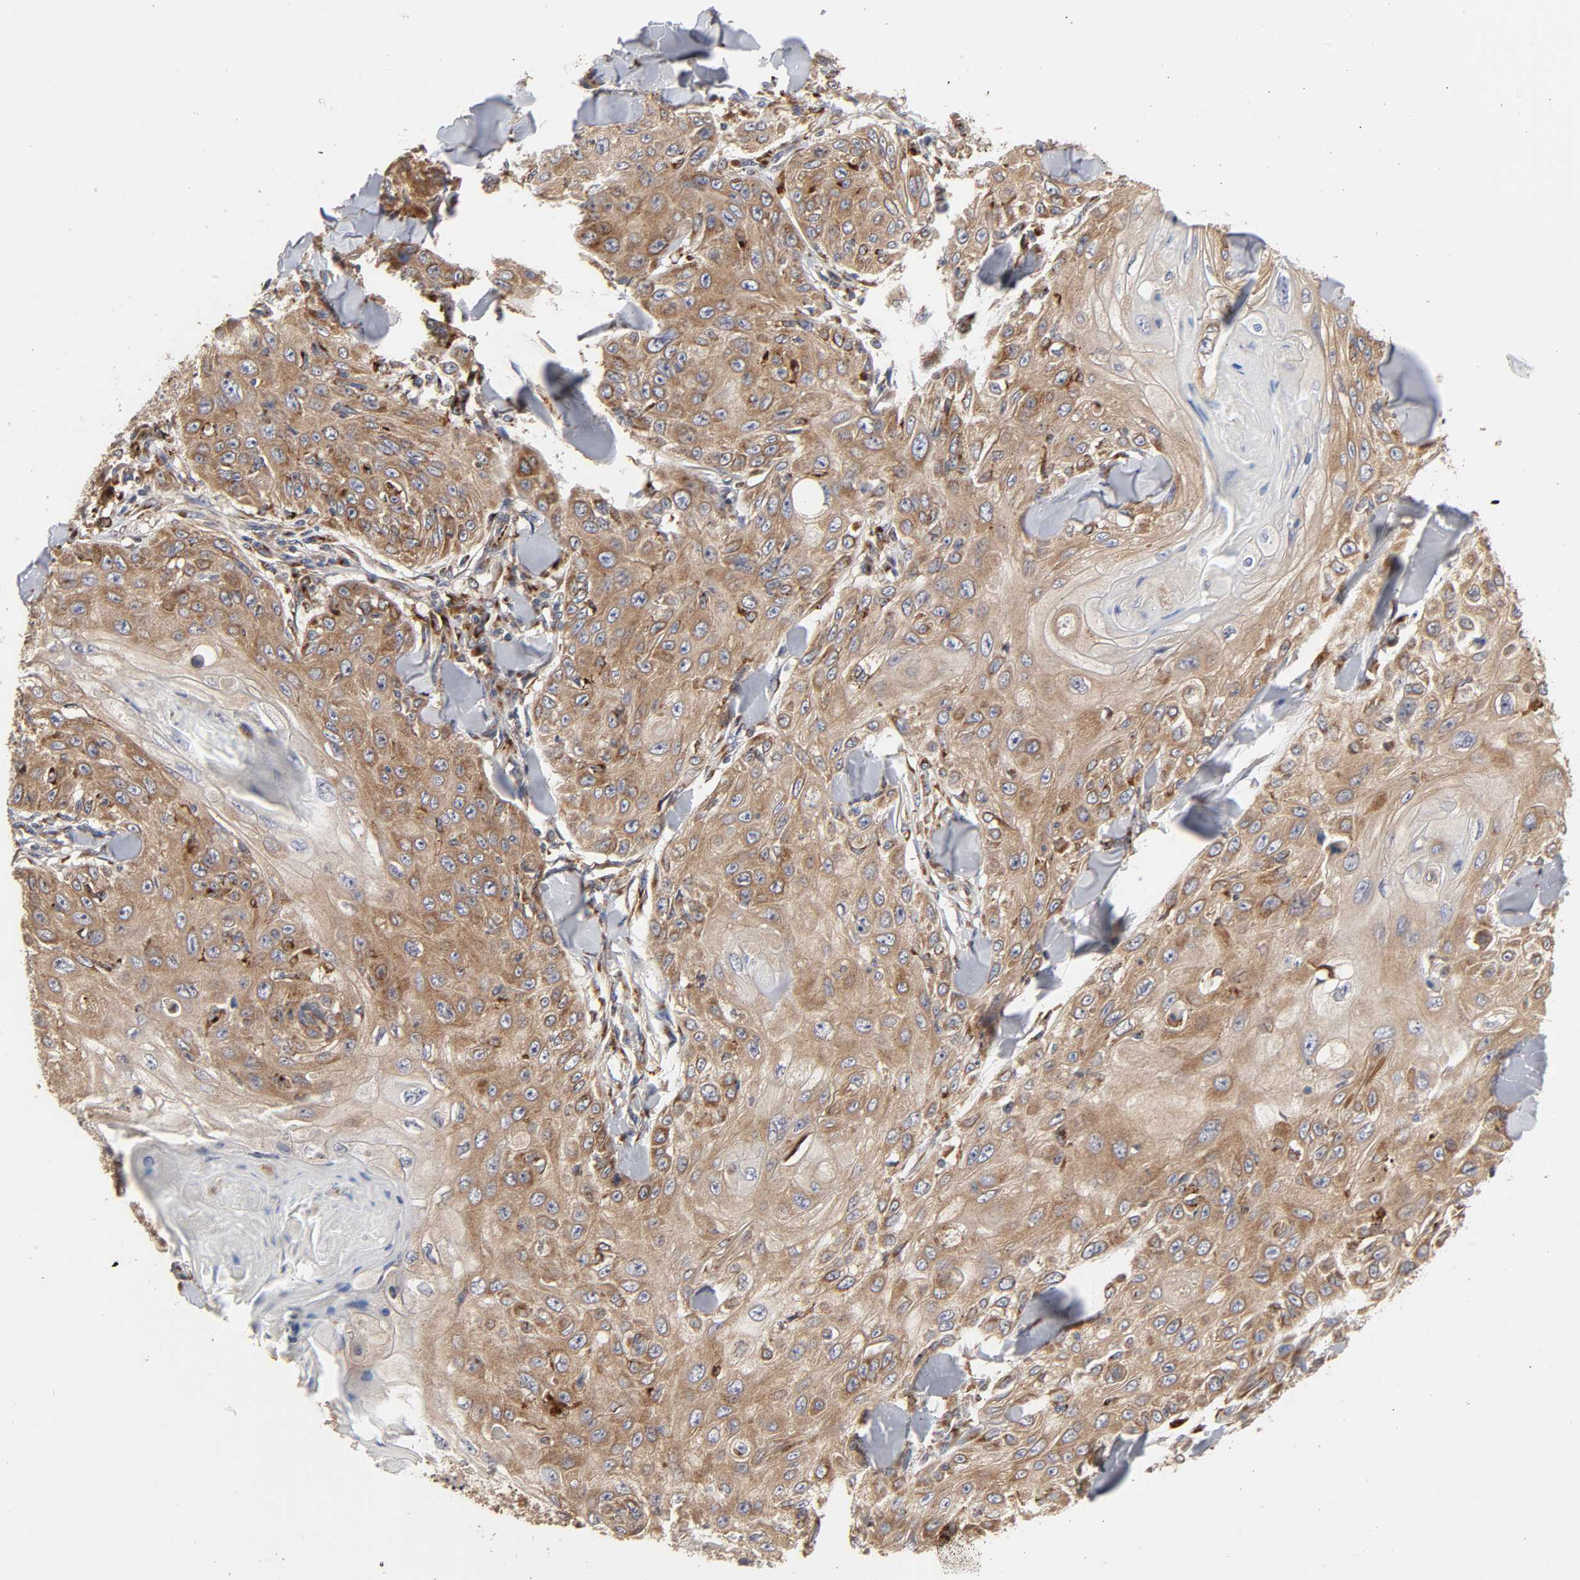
{"staining": {"intensity": "moderate", "quantity": ">75%", "location": "cytoplasmic/membranous"}, "tissue": "skin cancer", "cell_type": "Tumor cells", "image_type": "cancer", "snomed": [{"axis": "morphology", "description": "Squamous cell carcinoma, NOS"}, {"axis": "topography", "description": "Skin"}], "caption": "Immunohistochemical staining of skin cancer exhibits moderate cytoplasmic/membranous protein positivity in approximately >75% of tumor cells. The protein is stained brown, and the nuclei are stained in blue (DAB IHC with brightfield microscopy, high magnification).", "gene": "GNPTG", "patient": {"sex": "male", "age": 86}}